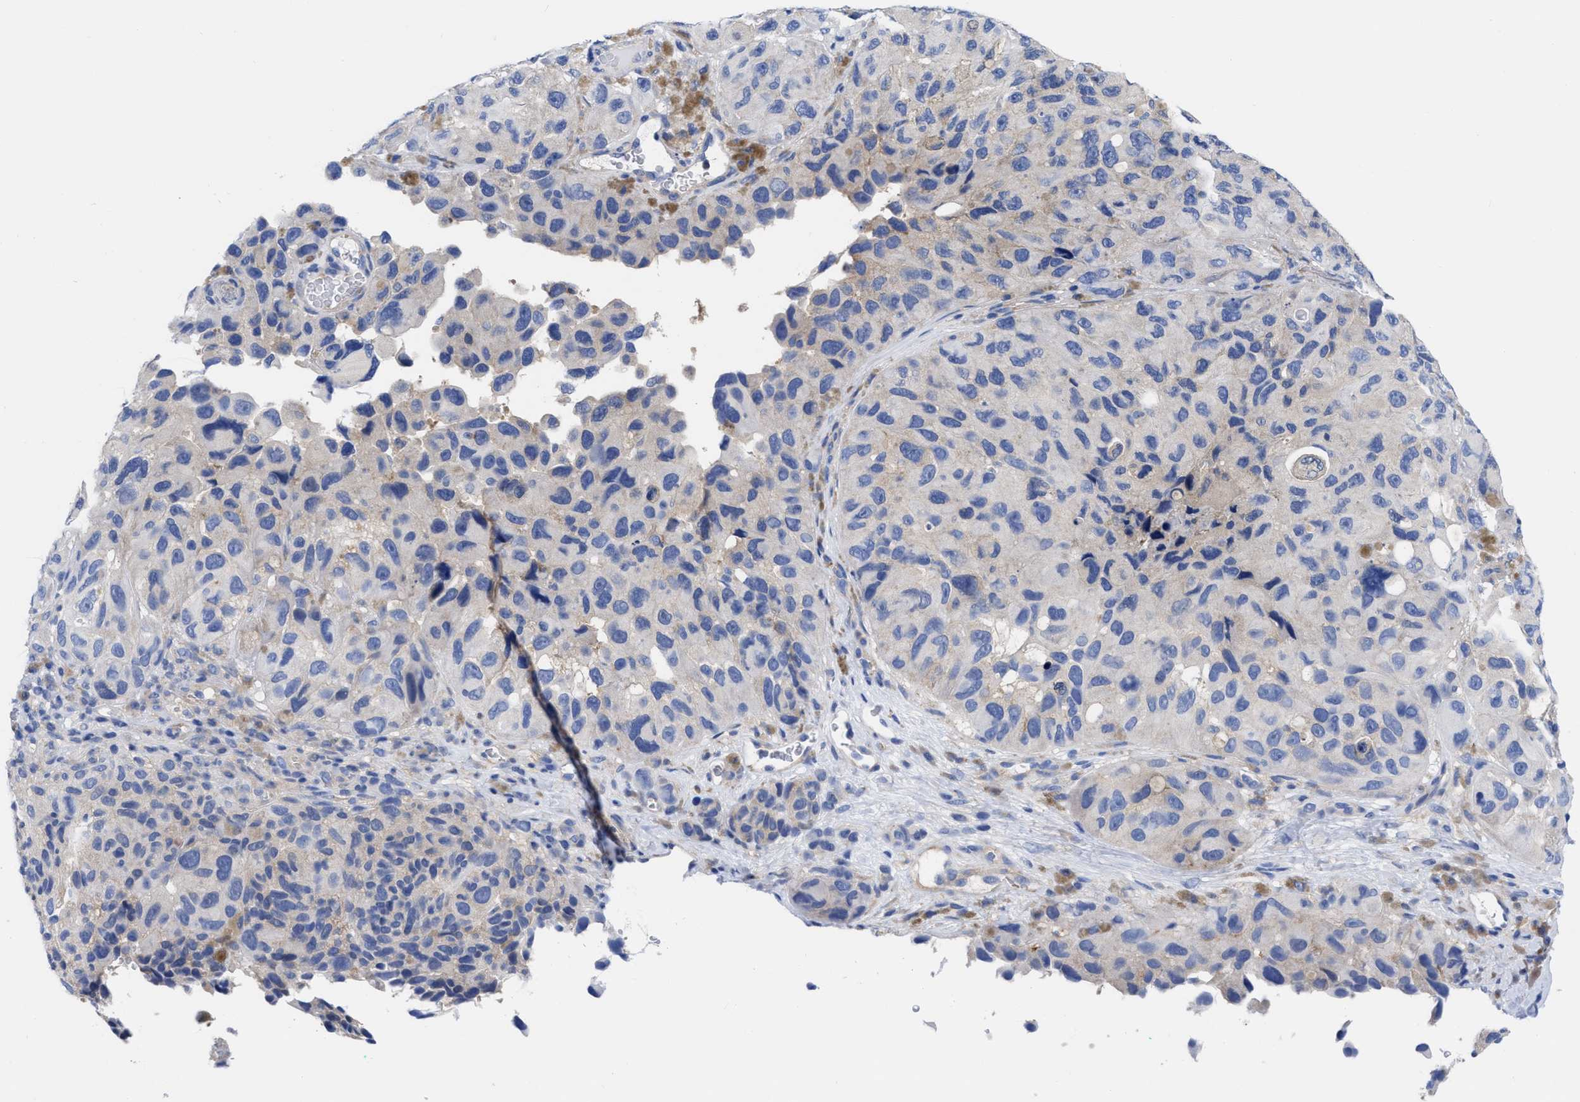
{"staining": {"intensity": "weak", "quantity": "<25%", "location": "cytoplasmic/membranous"}, "tissue": "melanoma", "cell_type": "Tumor cells", "image_type": "cancer", "snomed": [{"axis": "morphology", "description": "Malignant melanoma, NOS"}, {"axis": "topography", "description": "Skin"}], "caption": "IHC histopathology image of neoplastic tissue: human malignant melanoma stained with DAB (3,3'-diaminobenzidine) displays no significant protein expression in tumor cells.", "gene": "RBKS", "patient": {"sex": "female", "age": 73}}